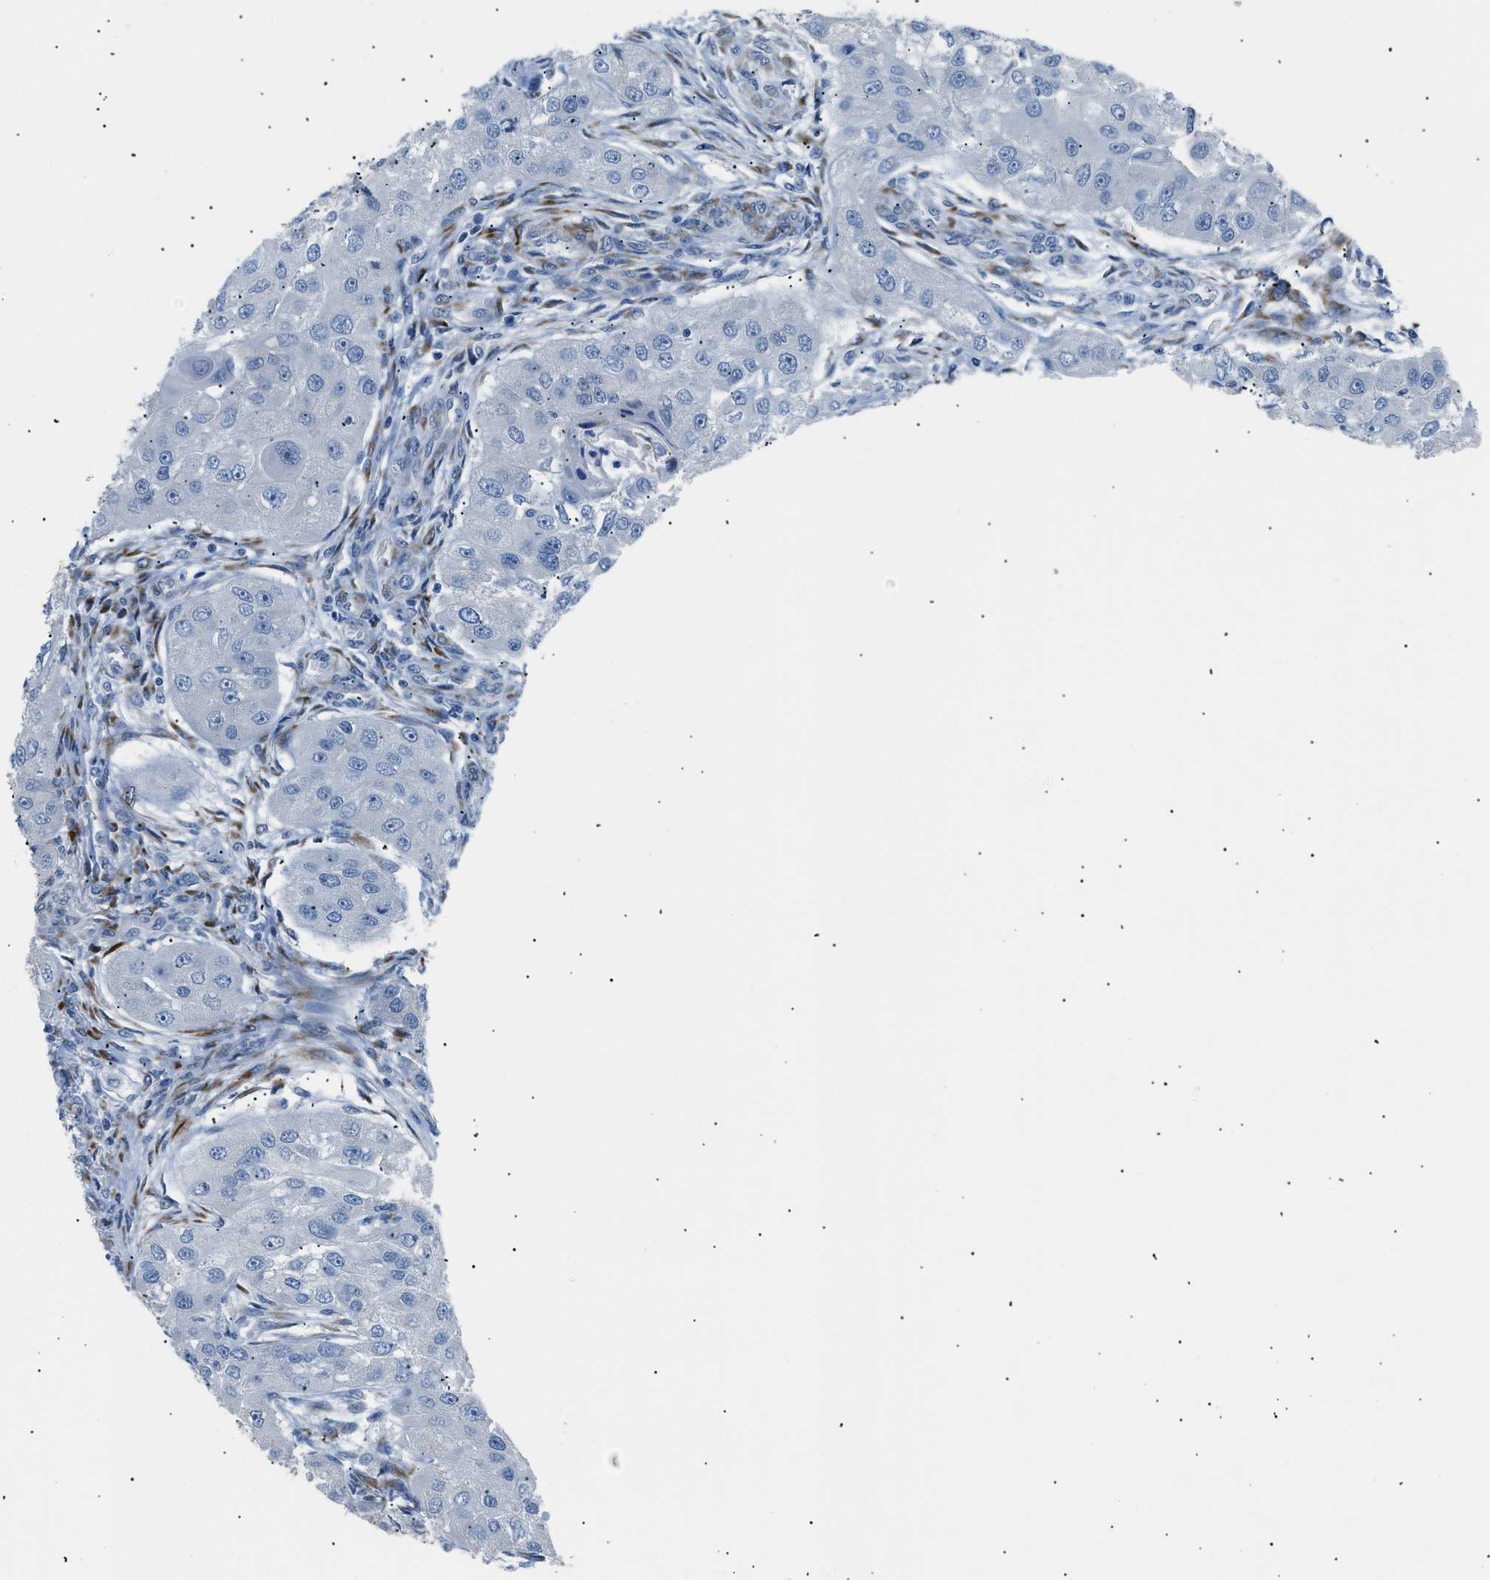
{"staining": {"intensity": "negative", "quantity": "none", "location": "none"}, "tissue": "head and neck cancer", "cell_type": "Tumor cells", "image_type": "cancer", "snomed": [{"axis": "morphology", "description": "Normal tissue, NOS"}, {"axis": "morphology", "description": "Squamous cell carcinoma, NOS"}, {"axis": "topography", "description": "Skeletal muscle"}, {"axis": "topography", "description": "Head-Neck"}], "caption": "Image shows no significant protein staining in tumor cells of head and neck squamous cell carcinoma. (Brightfield microscopy of DAB immunohistochemistry (IHC) at high magnification).", "gene": "ICA1", "patient": {"sex": "male", "age": 51}}